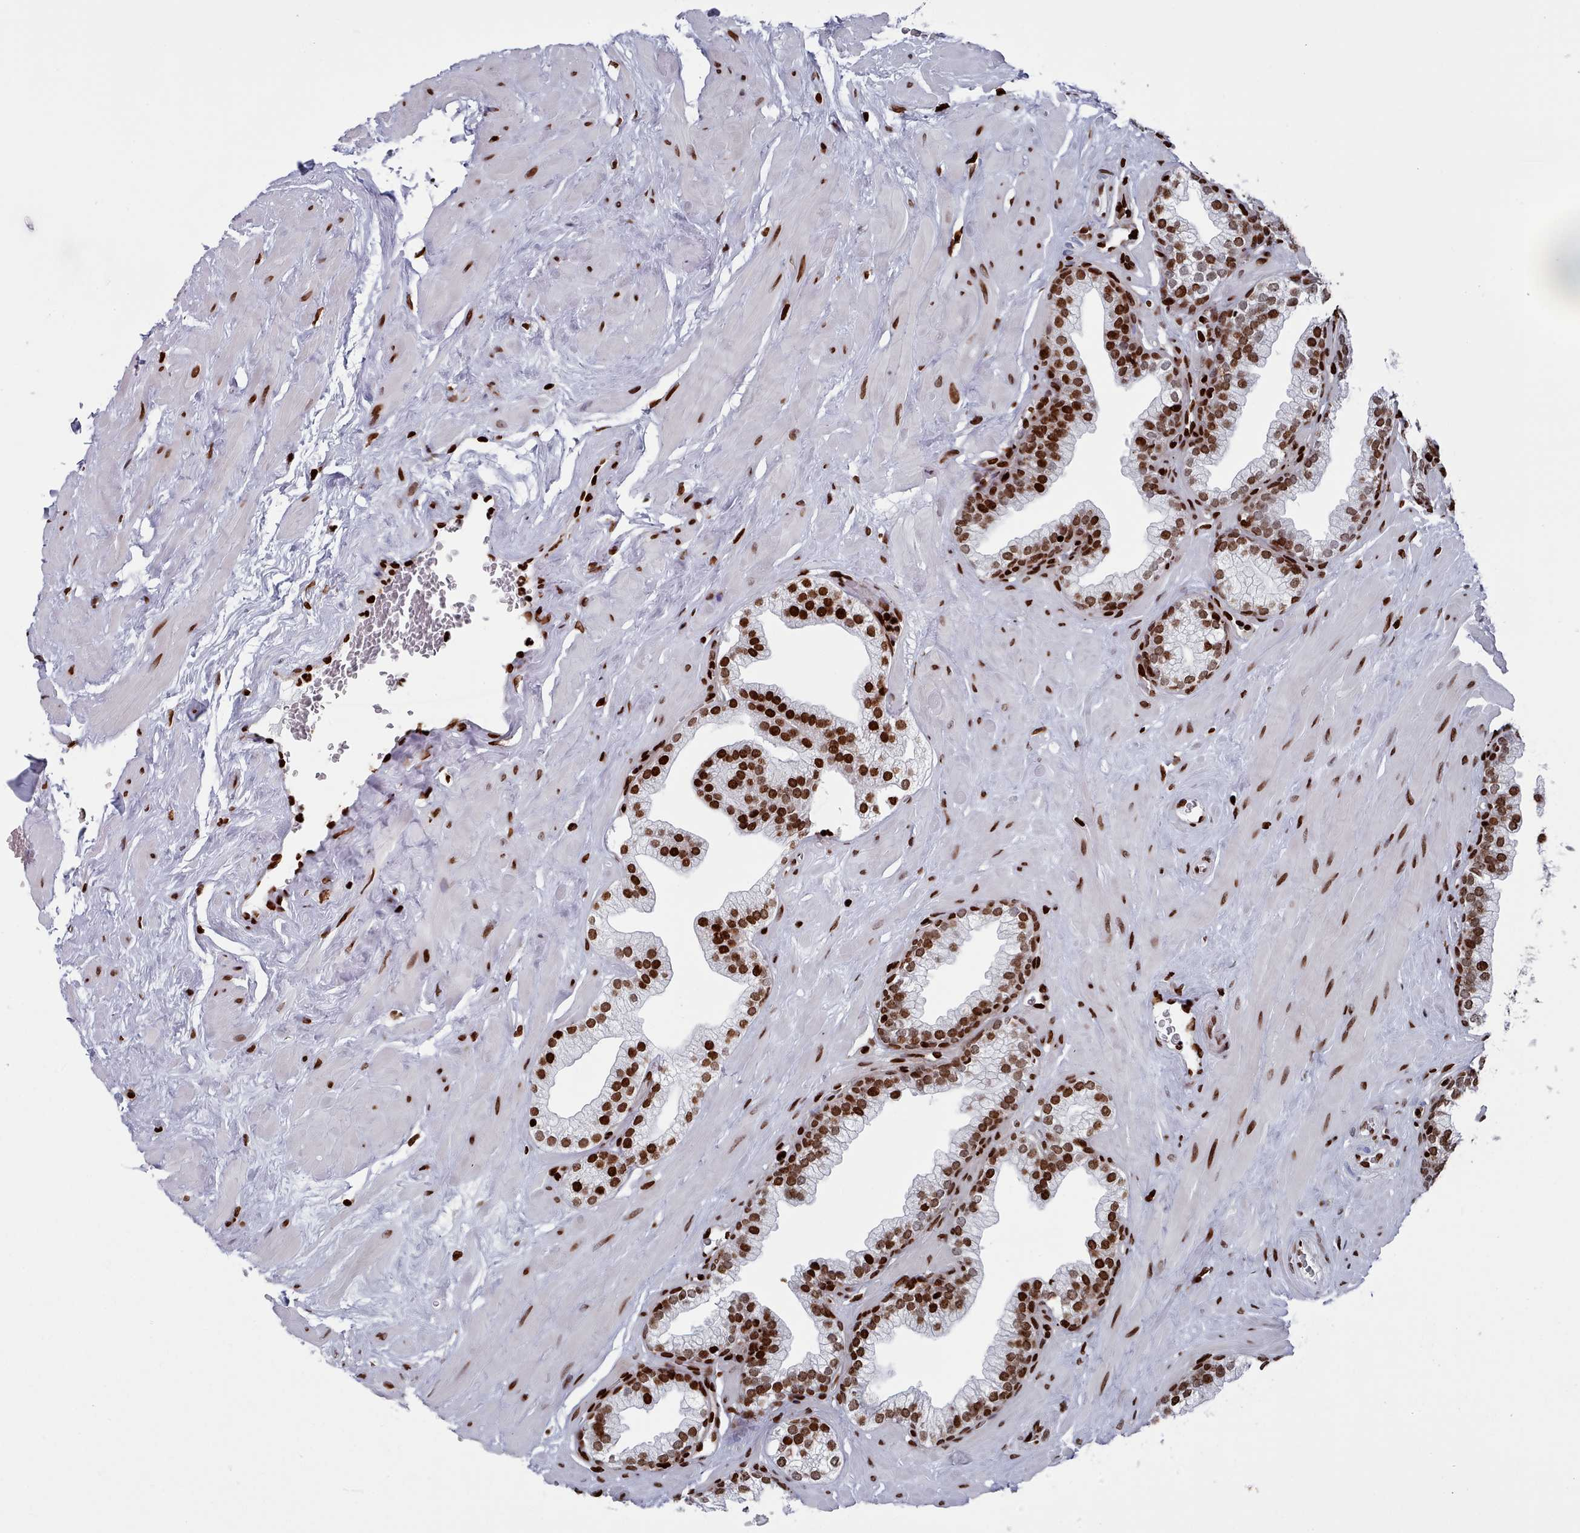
{"staining": {"intensity": "strong", "quantity": ">75%", "location": "nuclear"}, "tissue": "prostate", "cell_type": "Glandular cells", "image_type": "normal", "snomed": [{"axis": "morphology", "description": "Normal tissue, NOS"}, {"axis": "morphology", "description": "Urothelial carcinoma, Low grade"}, {"axis": "topography", "description": "Urinary bladder"}, {"axis": "topography", "description": "Prostate"}], "caption": "Brown immunohistochemical staining in normal human prostate exhibits strong nuclear positivity in approximately >75% of glandular cells.", "gene": "PCDHB11", "patient": {"sex": "male", "age": 60}}